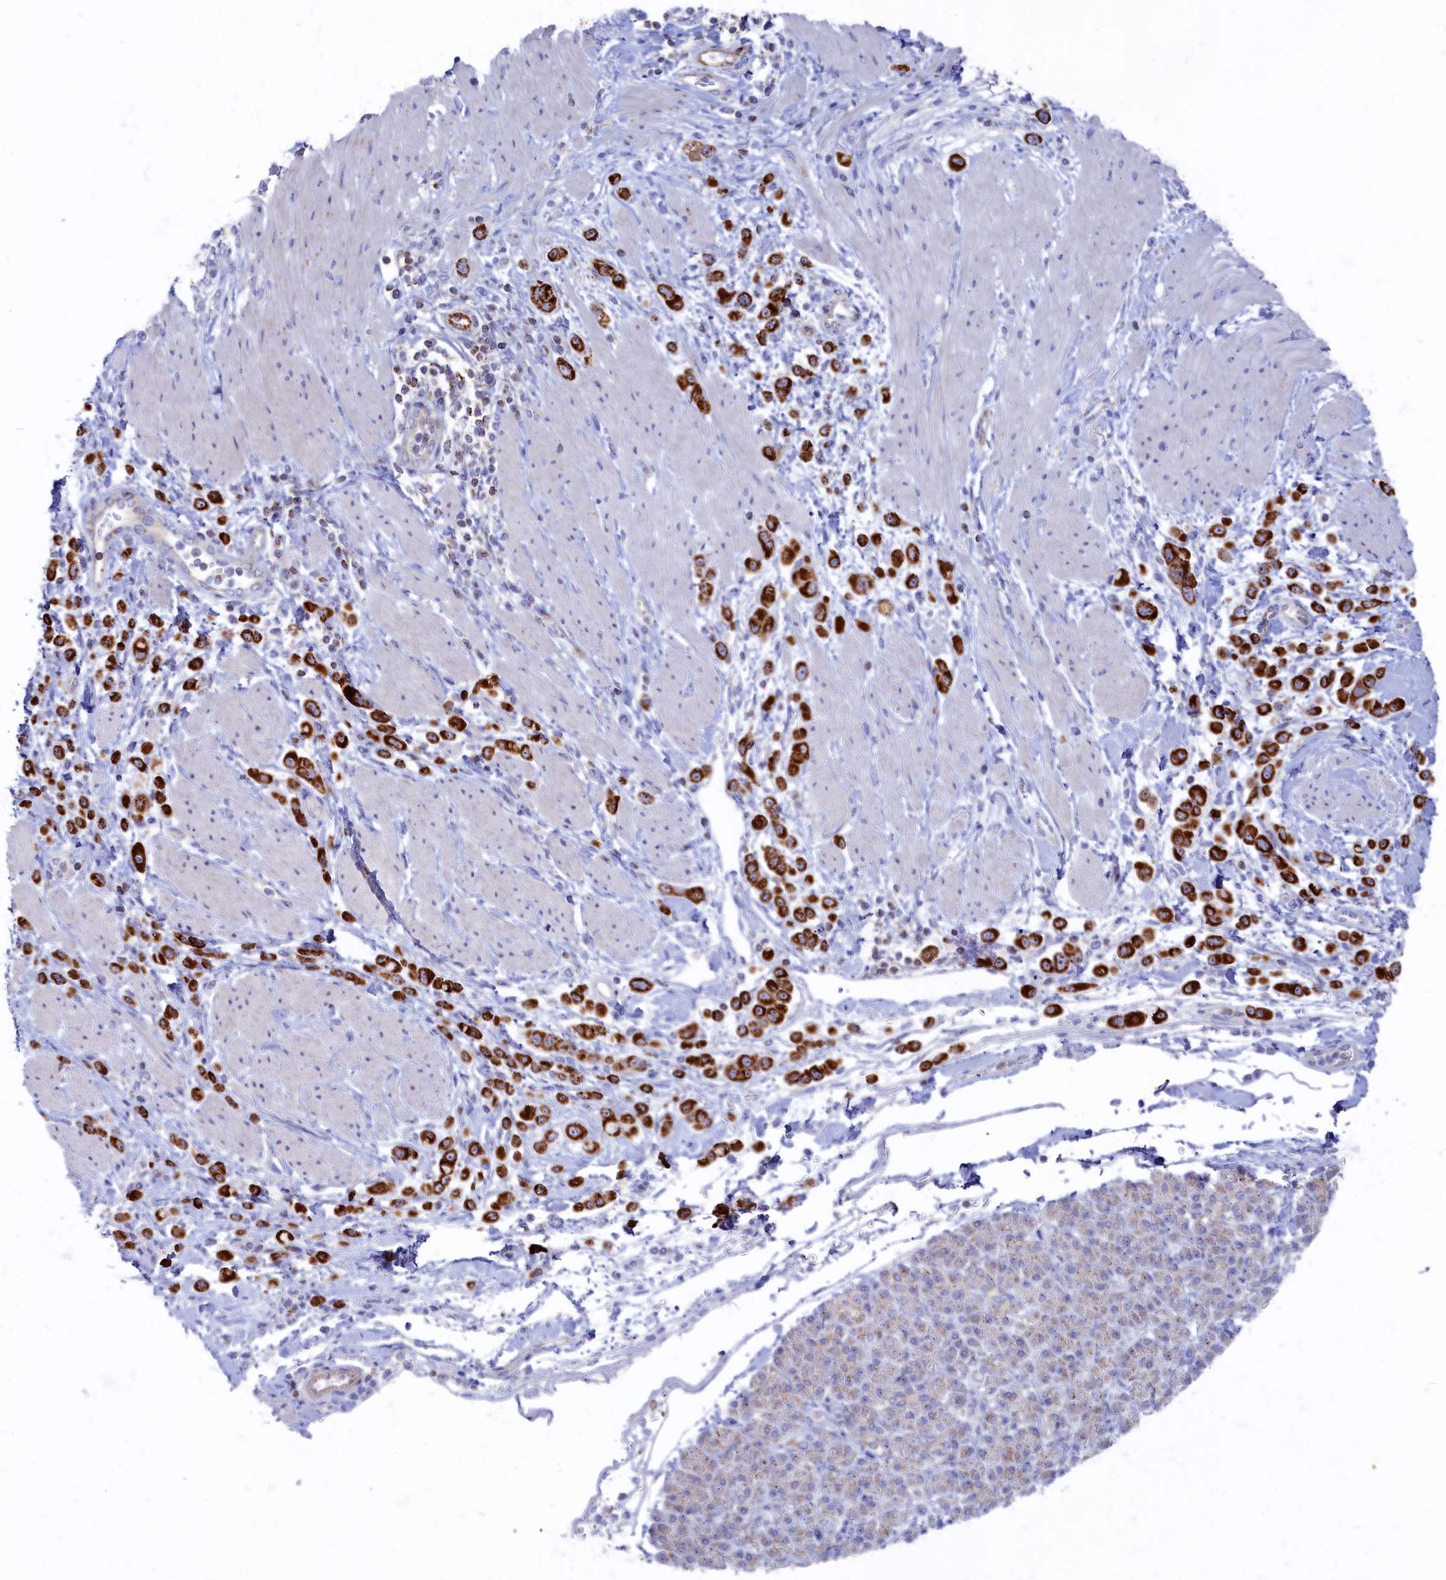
{"staining": {"intensity": "strong", "quantity": ">75%", "location": "cytoplasmic/membranous"}, "tissue": "pancreatic cancer", "cell_type": "Tumor cells", "image_type": "cancer", "snomed": [{"axis": "morphology", "description": "Normal tissue, NOS"}, {"axis": "morphology", "description": "Adenocarcinoma, NOS"}, {"axis": "topography", "description": "Pancreas"}], "caption": "Immunohistochemistry (DAB (3,3'-diaminobenzidine)) staining of pancreatic cancer exhibits strong cytoplasmic/membranous protein positivity in about >75% of tumor cells.", "gene": "OCIAD2", "patient": {"sex": "female", "age": 64}}